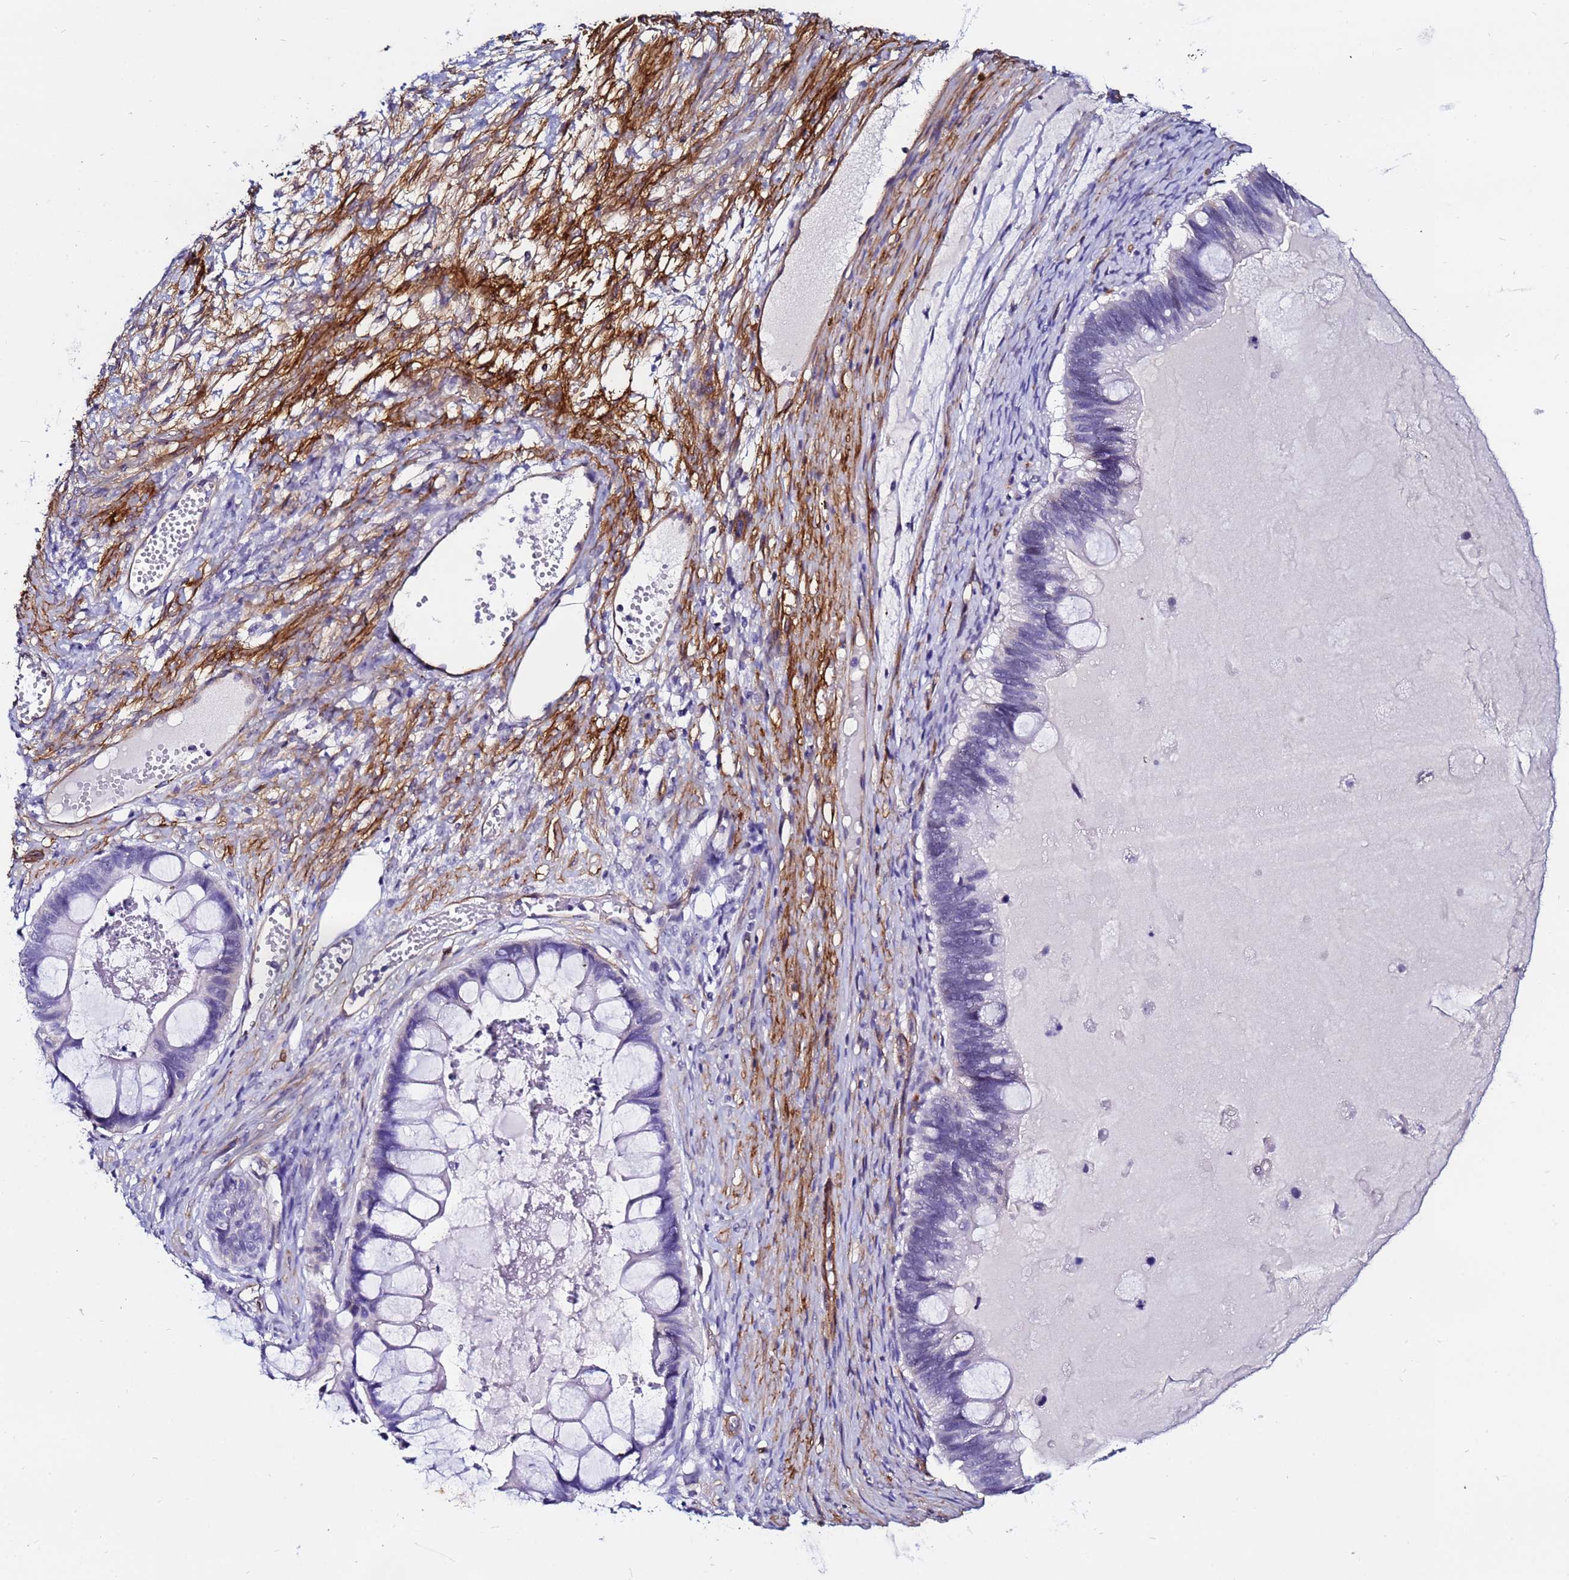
{"staining": {"intensity": "negative", "quantity": "none", "location": "none"}, "tissue": "ovarian cancer", "cell_type": "Tumor cells", "image_type": "cancer", "snomed": [{"axis": "morphology", "description": "Cystadenocarcinoma, mucinous, NOS"}, {"axis": "topography", "description": "Ovary"}], "caption": "IHC micrograph of ovarian cancer (mucinous cystadenocarcinoma) stained for a protein (brown), which exhibits no staining in tumor cells. (DAB (3,3'-diaminobenzidine) immunohistochemistry, high magnification).", "gene": "DEFB104A", "patient": {"sex": "female", "age": 61}}